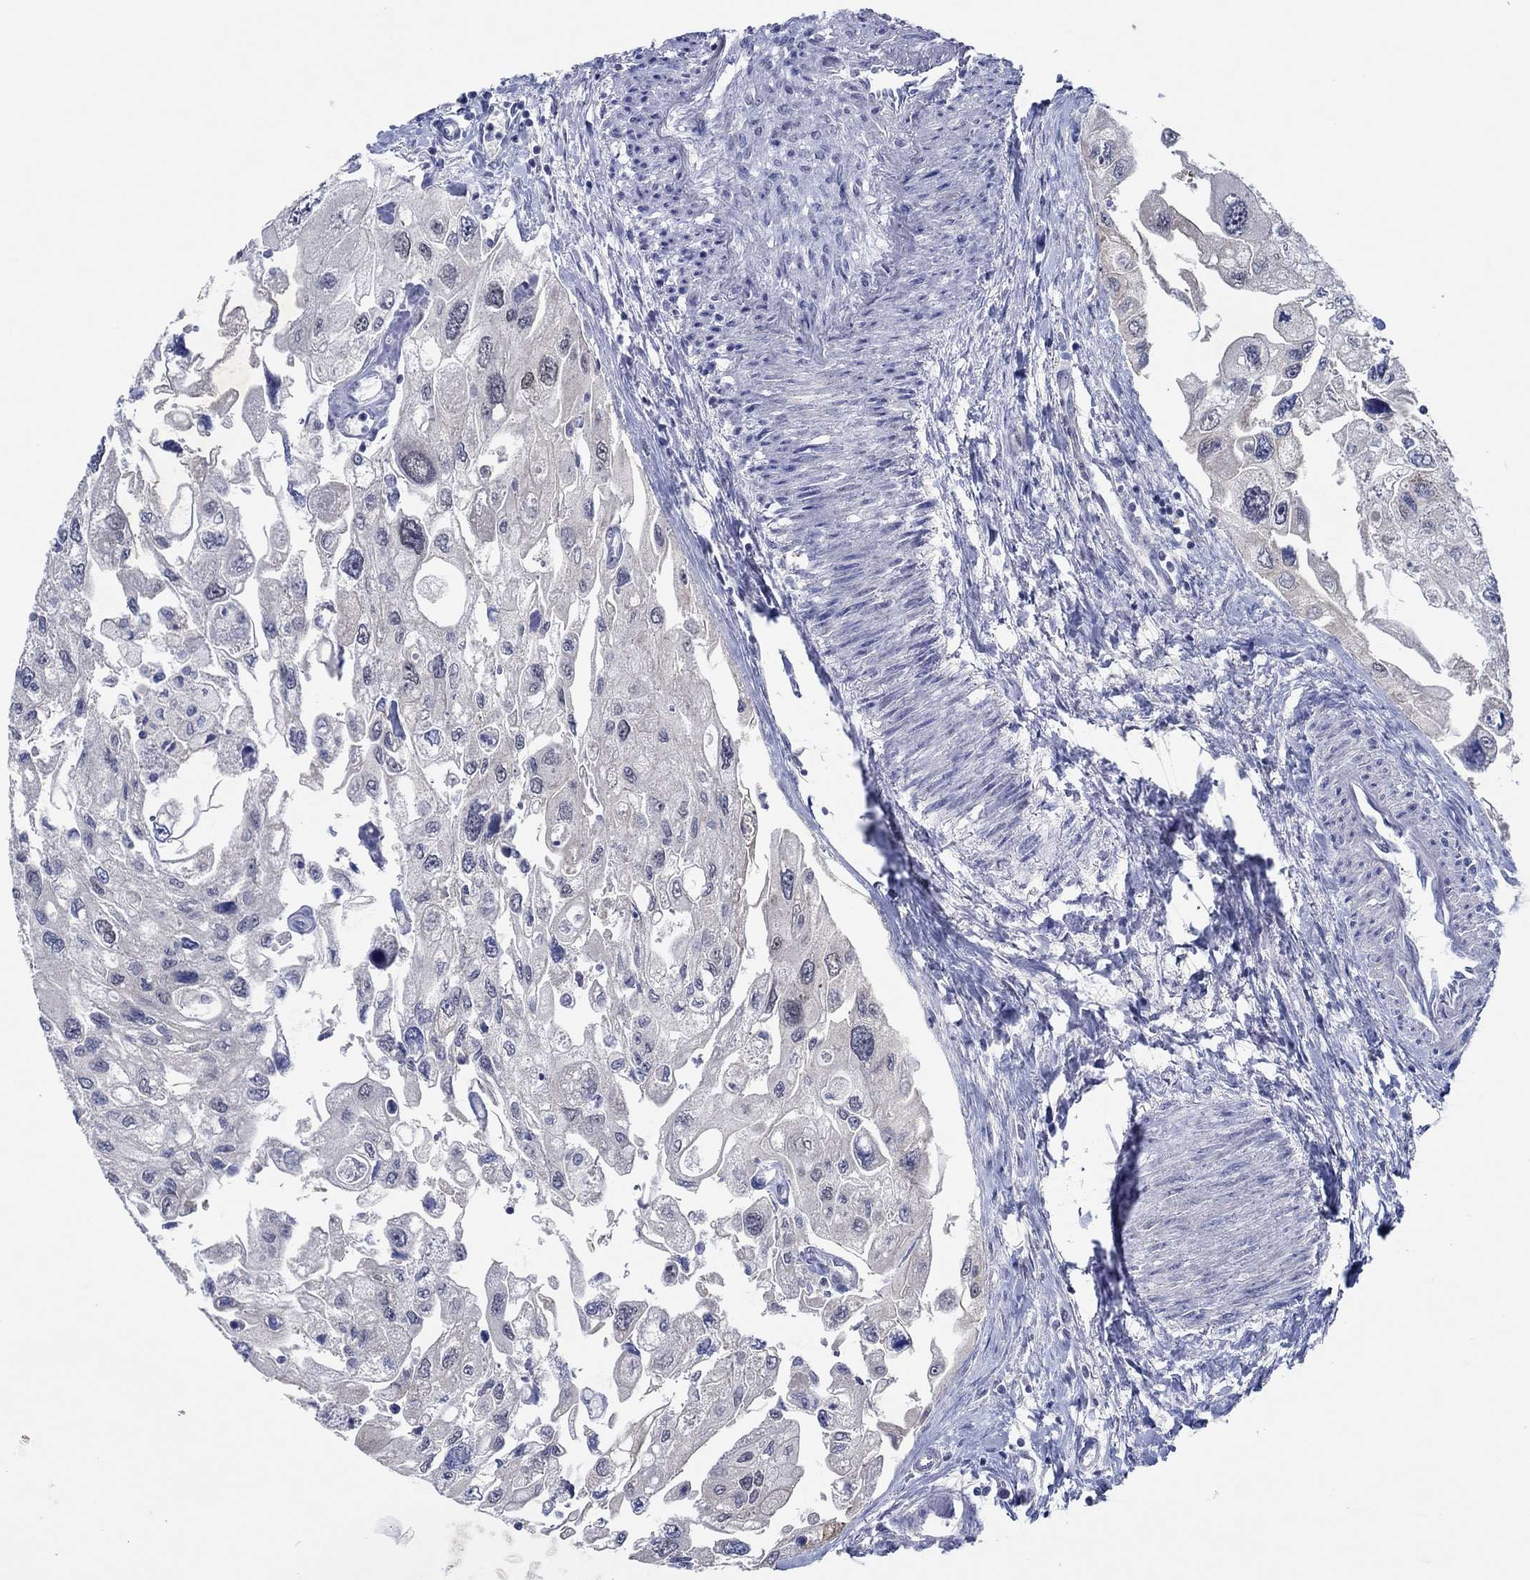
{"staining": {"intensity": "negative", "quantity": "none", "location": "none"}, "tissue": "urothelial cancer", "cell_type": "Tumor cells", "image_type": "cancer", "snomed": [{"axis": "morphology", "description": "Urothelial carcinoma, High grade"}, {"axis": "topography", "description": "Urinary bladder"}], "caption": "Protein analysis of urothelial cancer reveals no significant staining in tumor cells.", "gene": "PRRT3", "patient": {"sex": "male", "age": 59}}